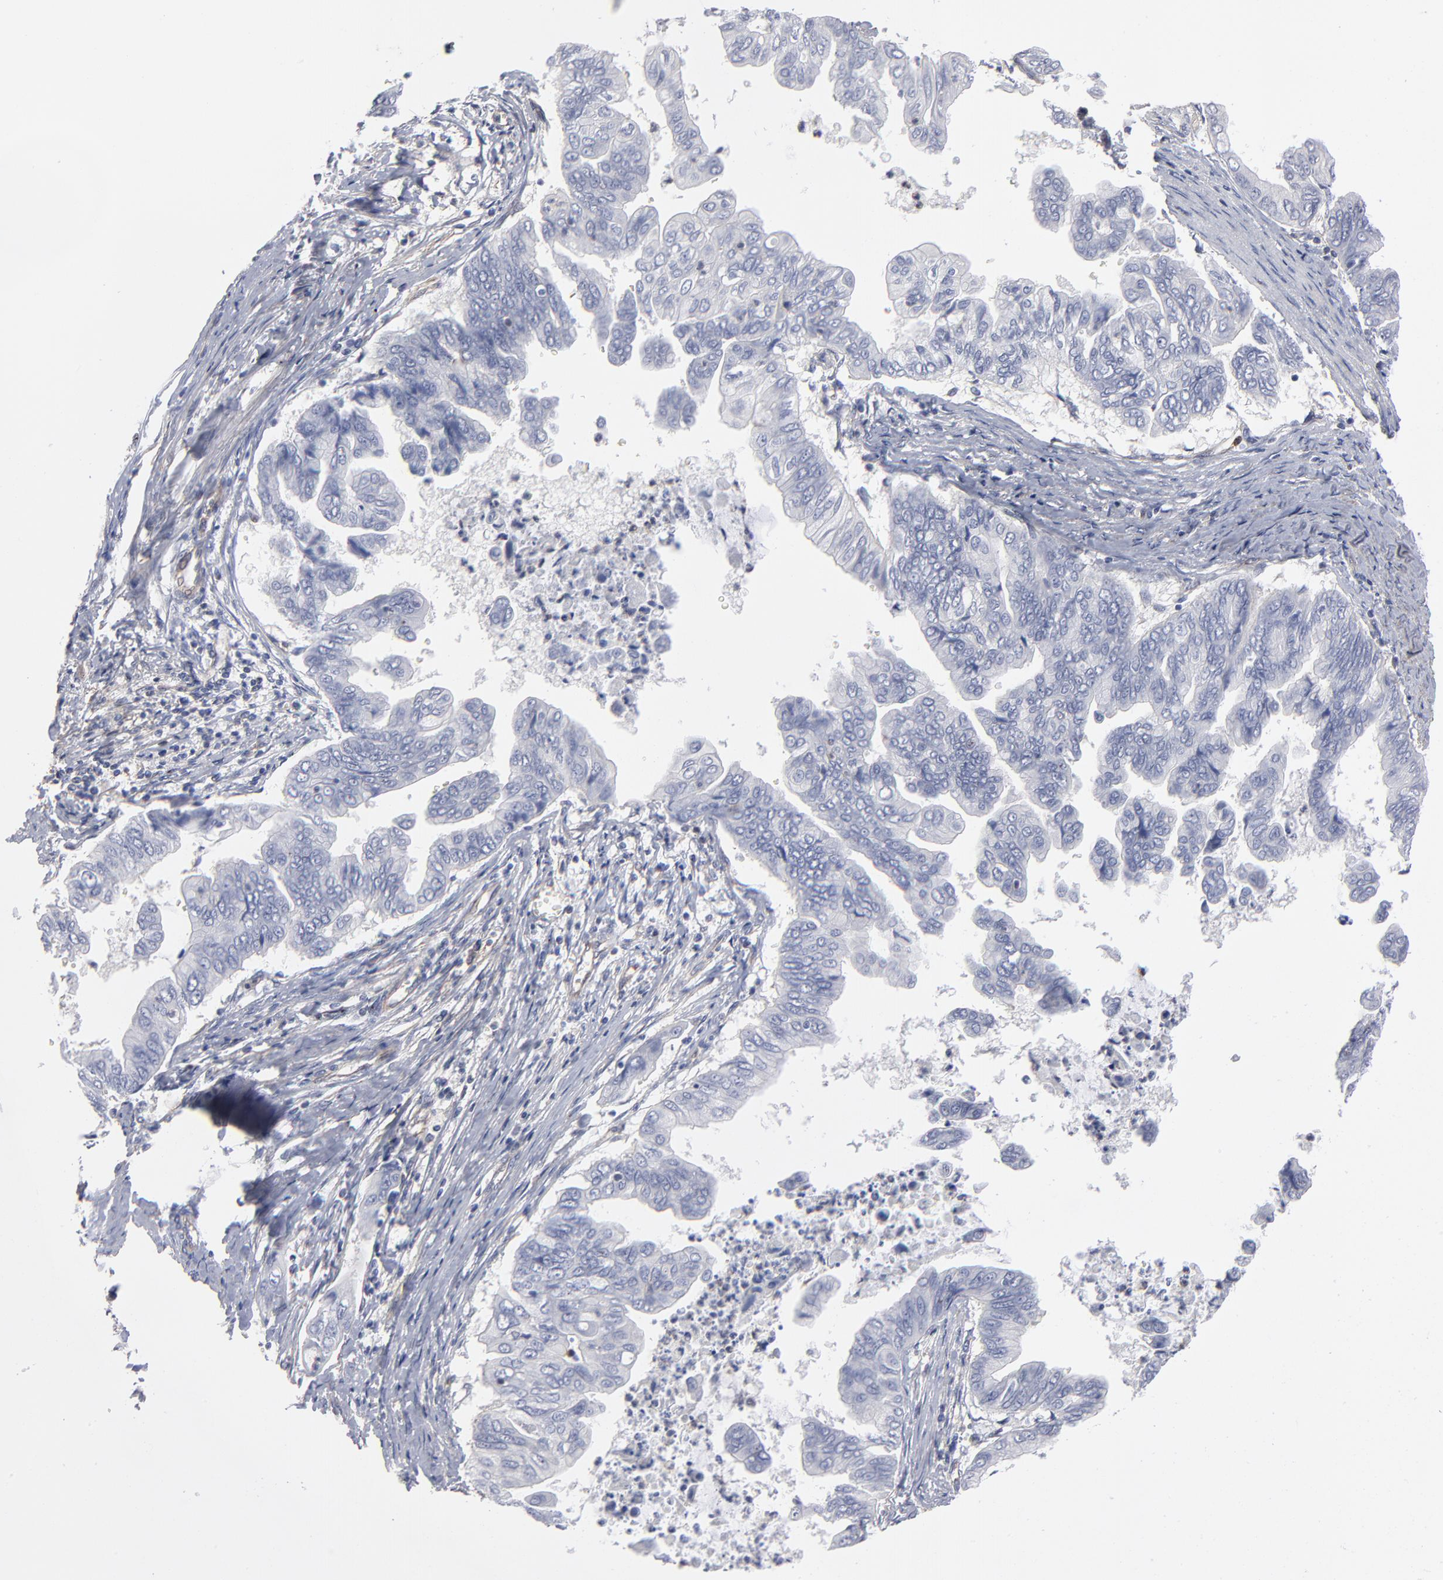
{"staining": {"intensity": "negative", "quantity": "none", "location": "none"}, "tissue": "stomach cancer", "cell_type": "Tumor cells", "image_type": "cancer", "snomed": [{"axis": "morphology", "description": "Adenocarcinoma, NOS"}, {"axis": "topography", "description": "Stomach, upper"}], "caption": "IHC photomicrograph of stomach adenocarcinoma stained for a protein (brown), which demonstrates no staining in tumor cells.", "gene": "PXN", "patient": {"sex": "male", "age": 80}}